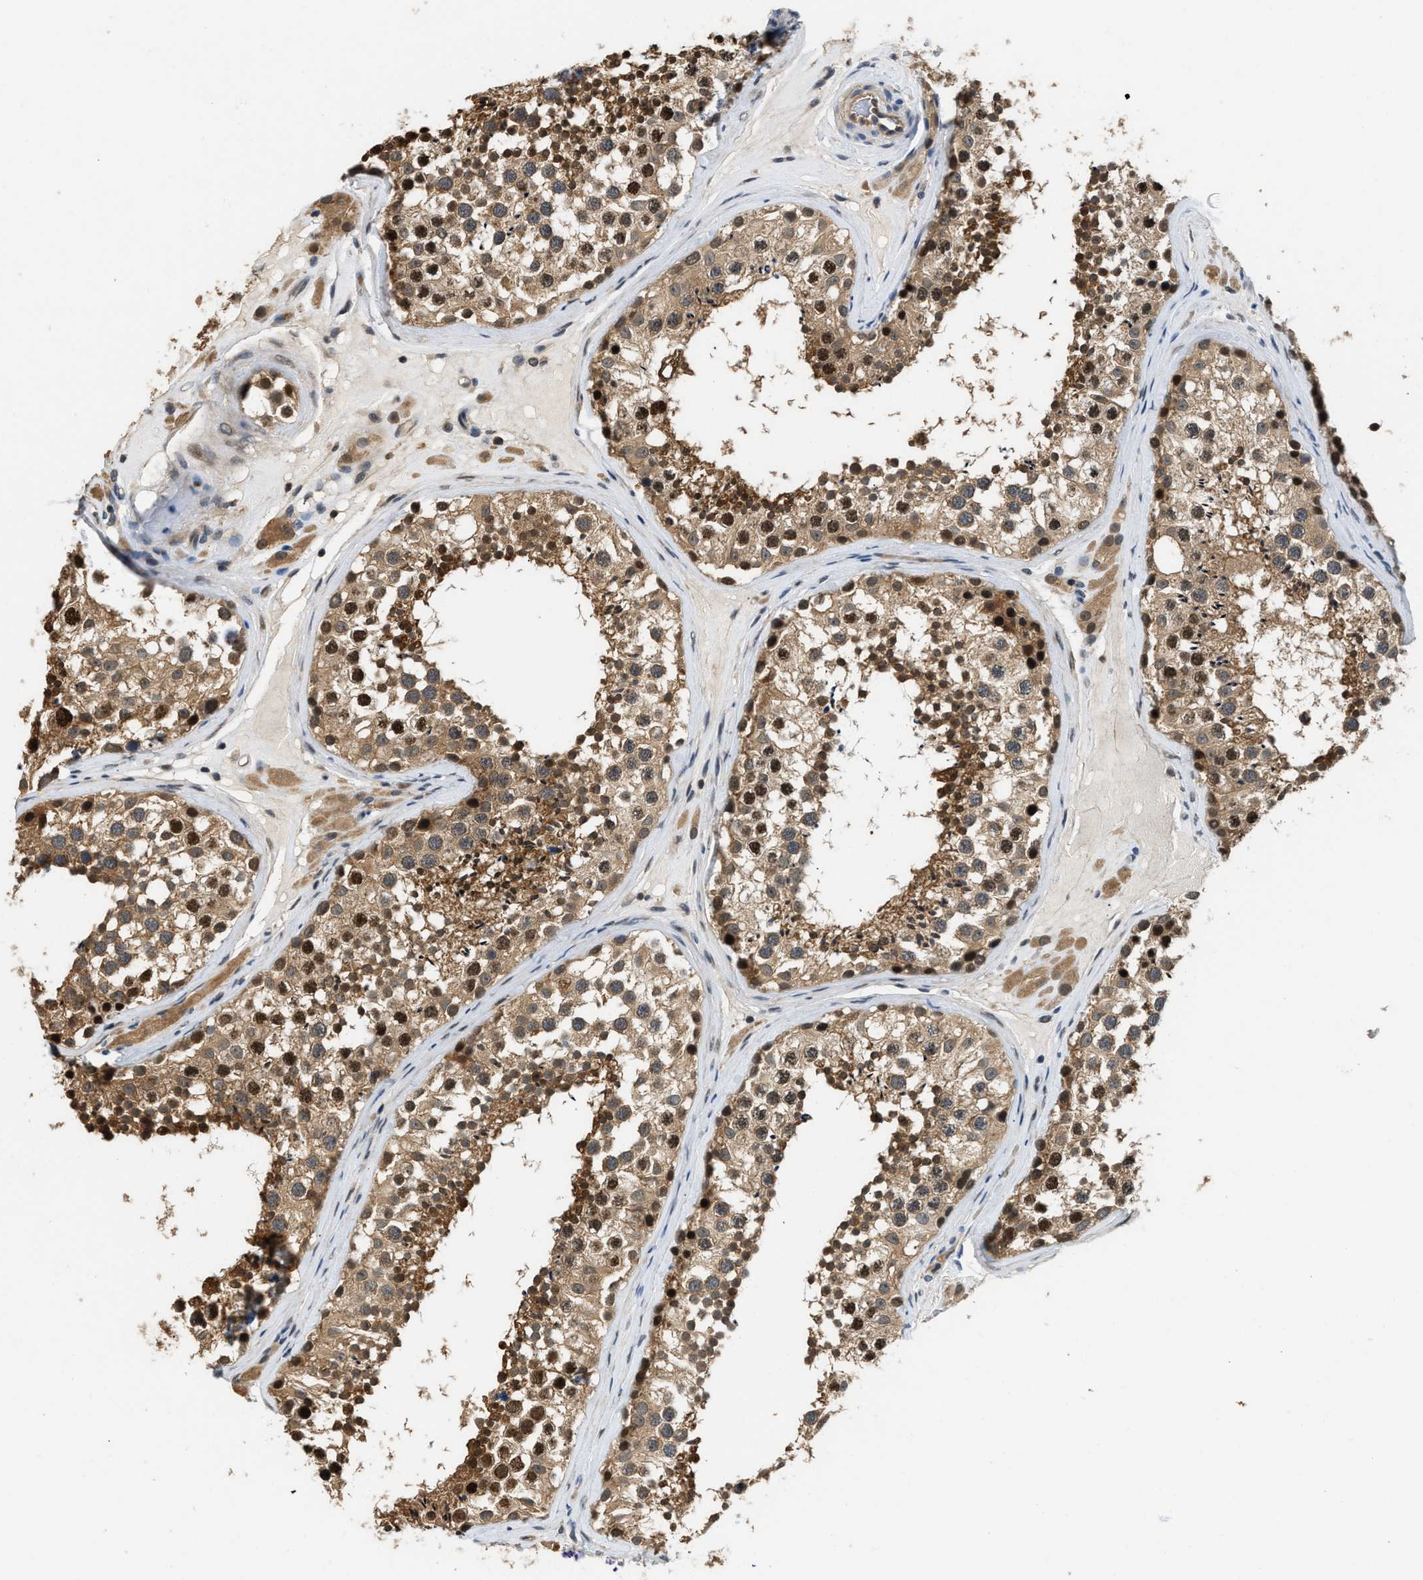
{"staining": {"intensity": "moderate", "quantity": ">75%", "location": "cytoplasmic/membranous,nuclear"}, "tissue": "testis", "cell_type": "Cells in seminiferous ducts", "image_type": "normal", "snomed": [{"axis": "morphology", "description": "Normal tissue, NOS"}, {"axis": "topography", "description": "Testis"}], "caption": "Moderate cytoplasmic/membranous,nuclear positivity is seen in approximately >75% of cells in seminiferous ducts in unremarkable testis.", "gene": "TES", "patient": {"sex": "male", "age": 46}}